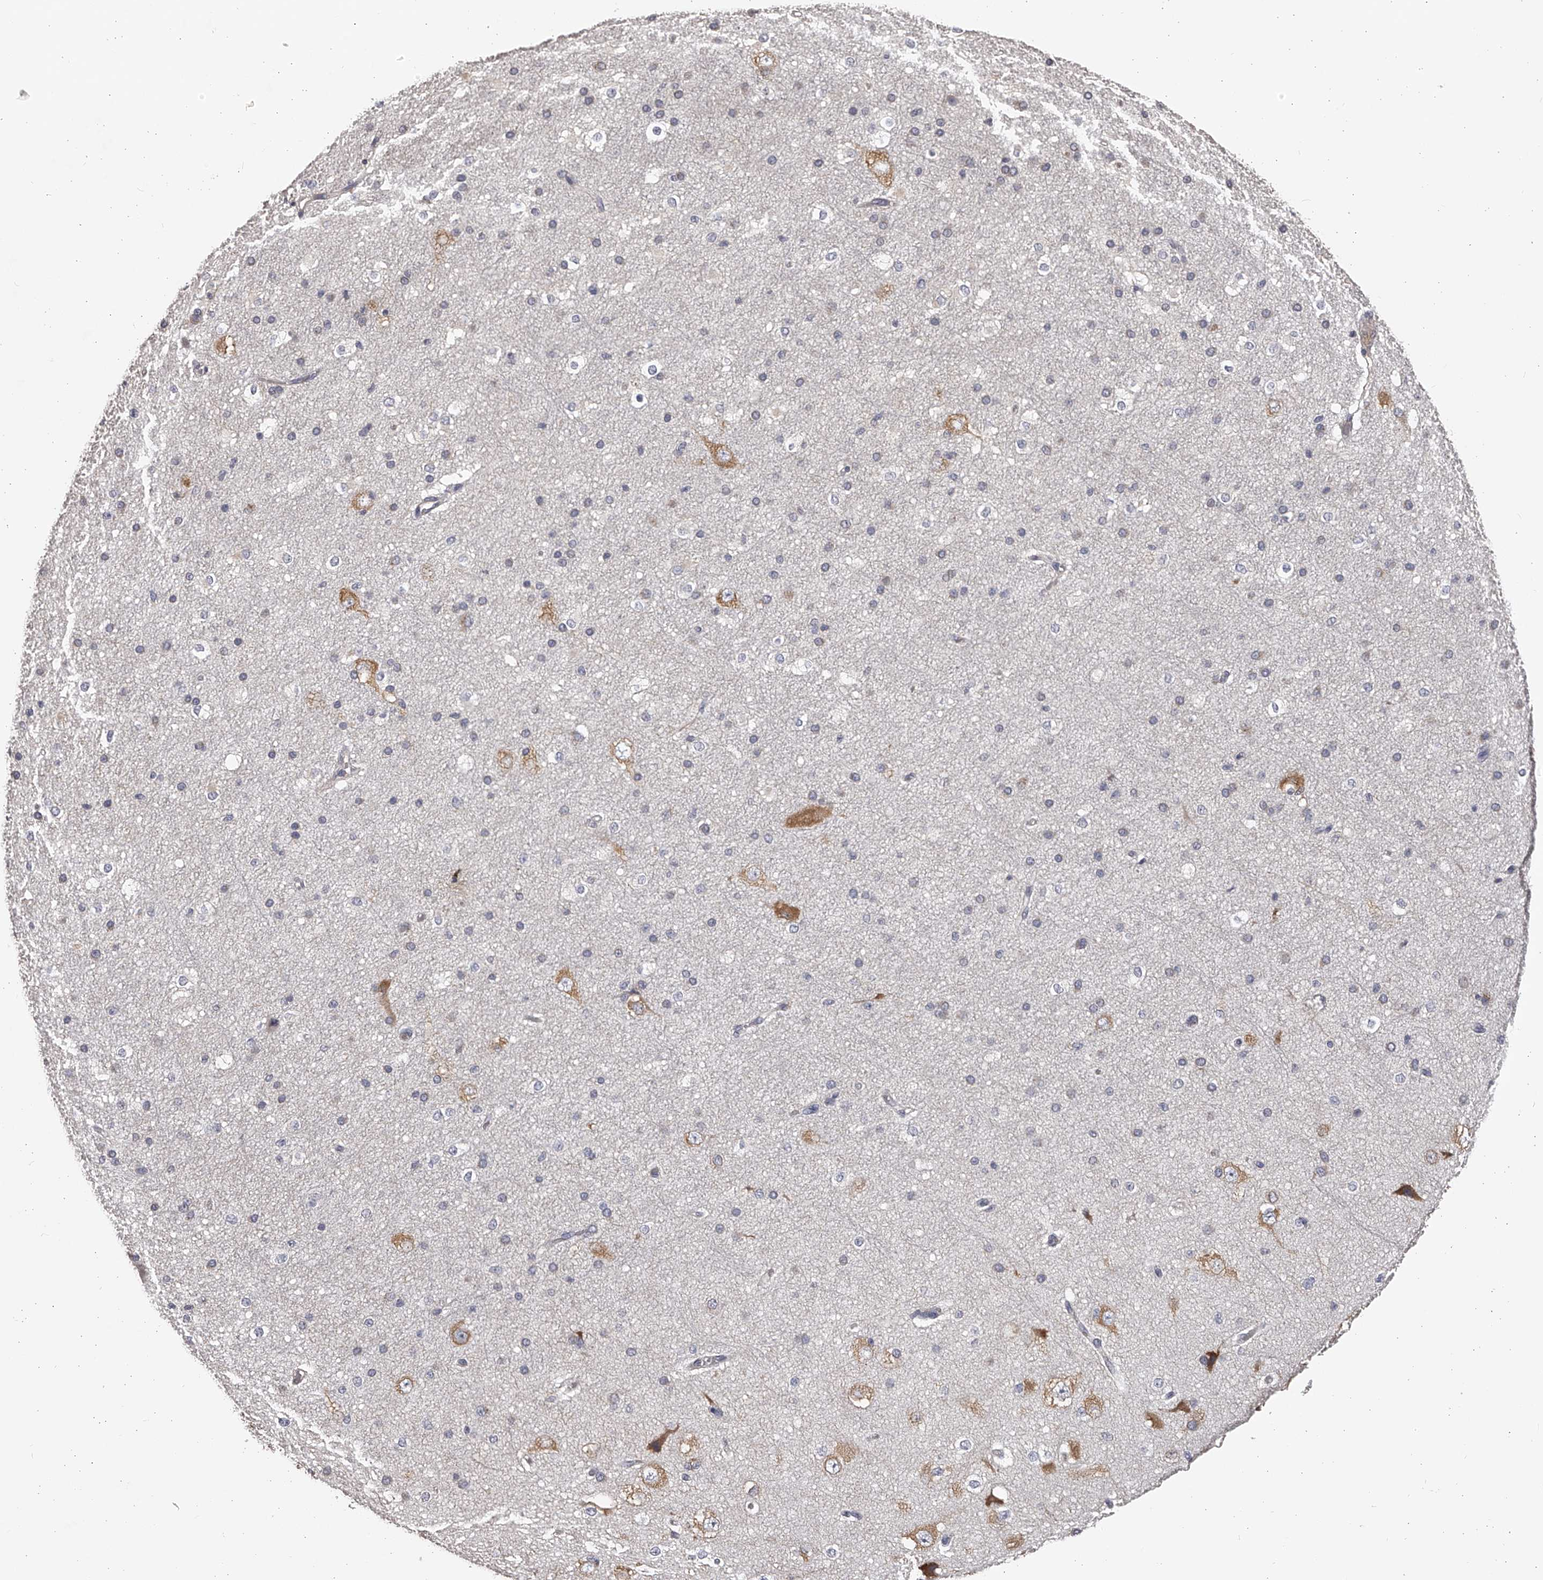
{"staining": {"intensity": "negative", "quantity": "none", "location": "none"}, "tissue": "cerebral cortex", "cell_type": "Endothelial cells", "image_type": "normal", "snomed": [{"axis": "morphology", "description": "Normal tissue, NOS"}, {"axis": "morphology", "description": "Developmental malformation"}, {"axis": "topography", "description": "Cerebral cortex"}], "caption": "This is an immunohistochemistry micrograph of unremarkable human cerebral cortex. There is no positivity in endothelial cells.", "gene": "TNN", "patient": {"sex": "female", "age": 30}}